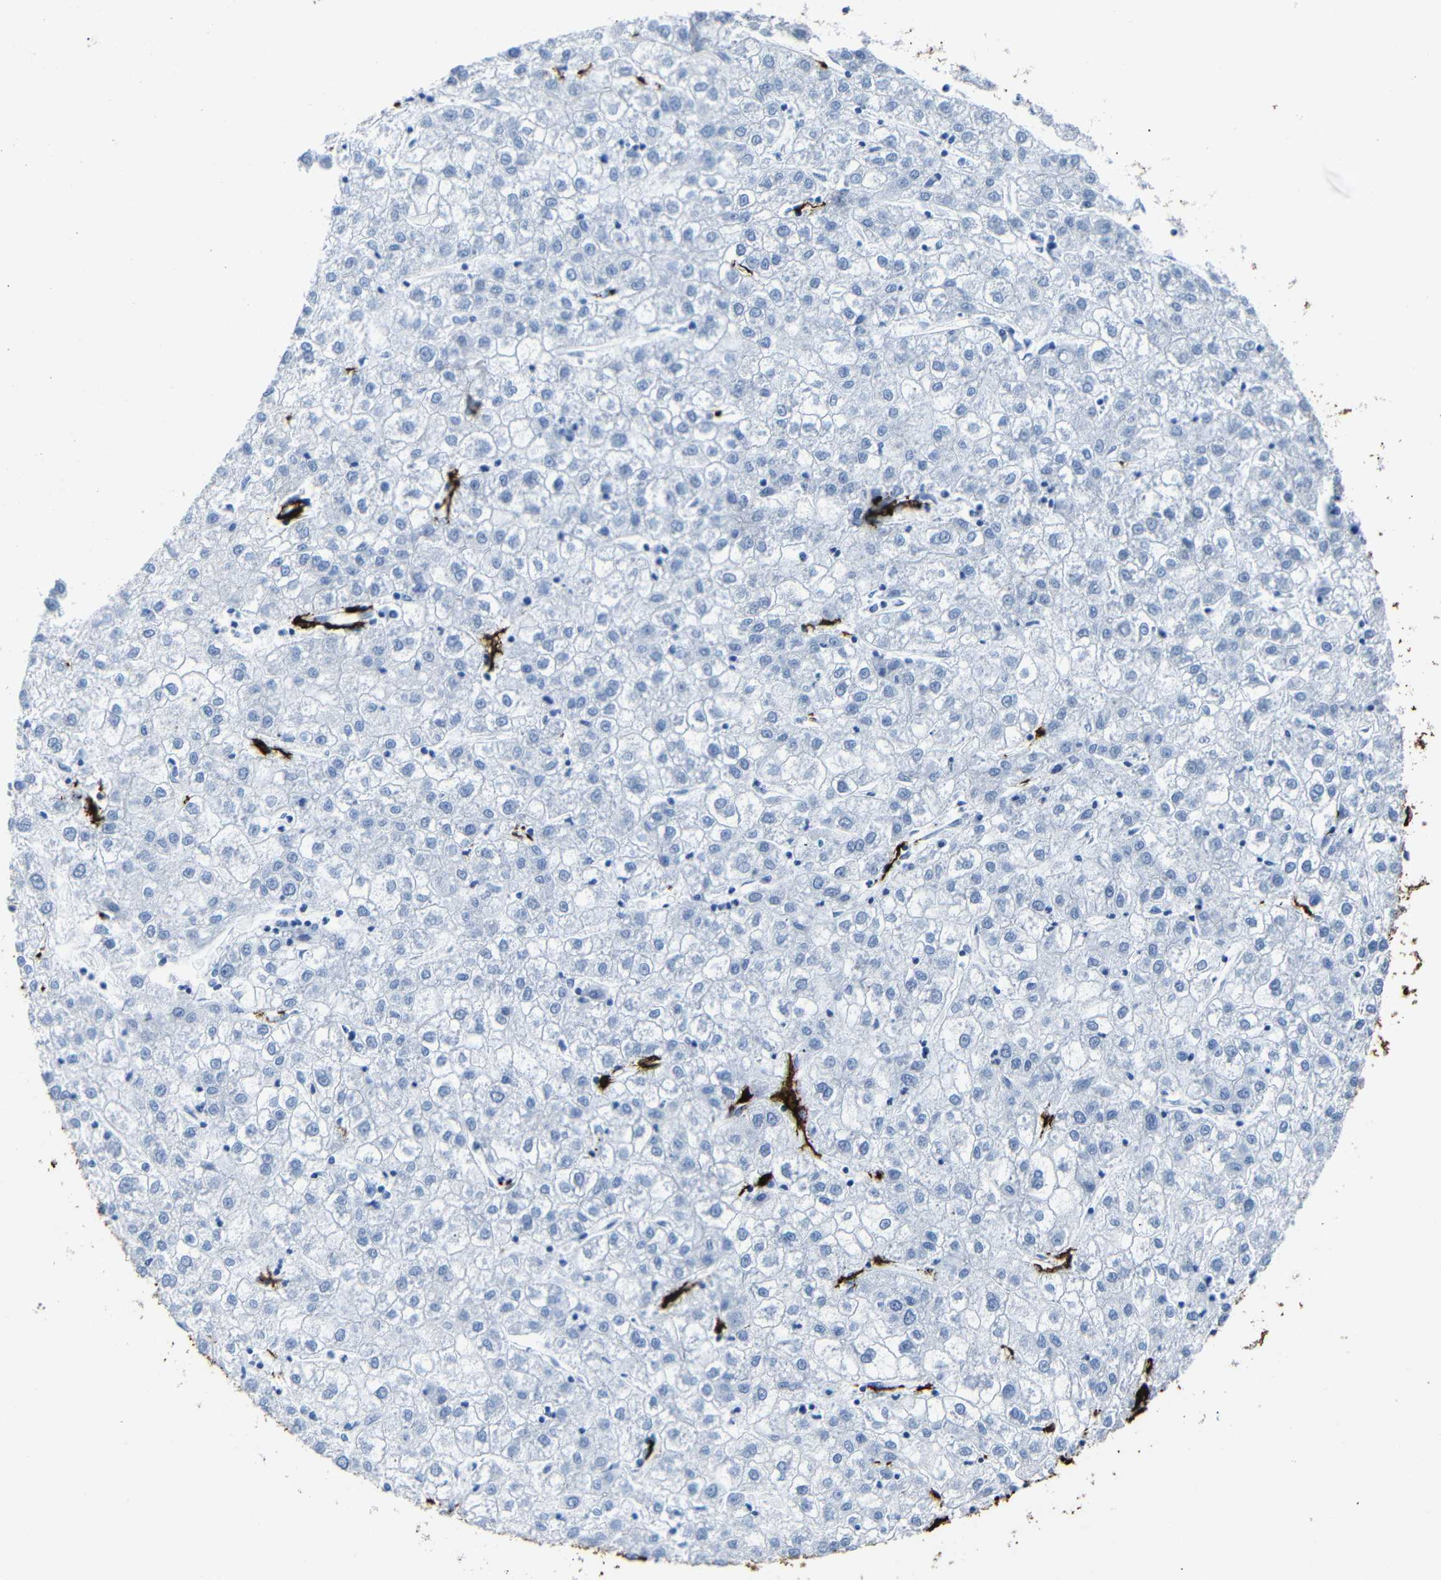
{"staining": {"intensity": "negative", "quantity": "none", "location": "none"}, "tissue": "liver cancer", "cell_type": "Tumor cells", "image_type": "cancer", "snomed": [{"axis": "morphology", "description": "Carcinoma, Hepatocellular, NOS"}, {"axis": "topography", "description": "Liver"}], "caption": "IHC micrograph of human liver cancer stained for a protein (brown), which shows no positivity in tumor cells. (DAB (3,3'-diaminobenzidine) immunohistochemistry (IHC) visualized using brightfield microscopy, high magnification).", "gene": "ACTA2", "patient": {"sex": "male", "age": 72}}